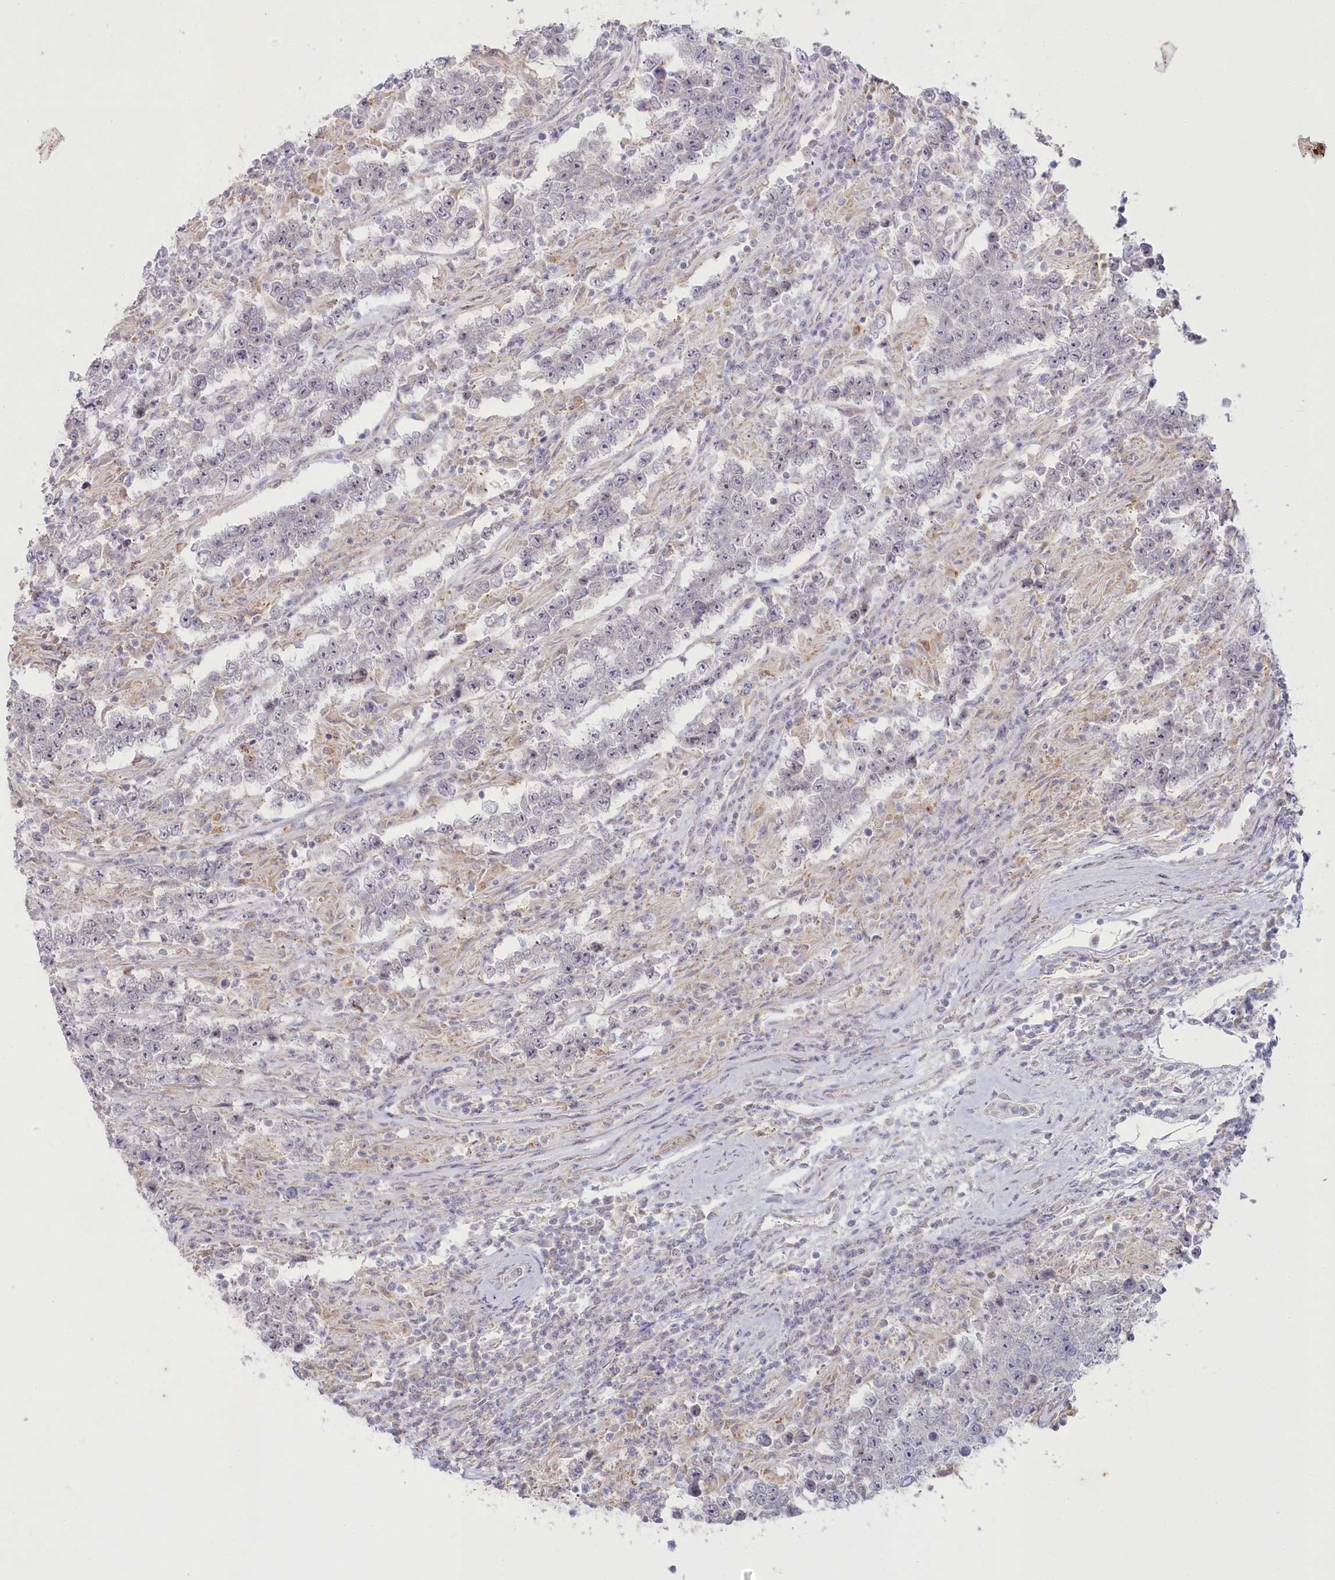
{"staining": {"intensity": "negative", "quantity": "none", "location": "none"}, "tissue": "testis cancer", "cell_type": "Tumor cells", "image_type": "cancer", "snomed": [{"axis": "morphology", "description": "Normal tissue, NOS"}, {"axis": "morphology", "description": "Urothelial carcinoma, High grade"}, {"axis": "morphology", "description": "Seminoma, NOS"}, {"axis": "morphology", "description": "Carcinoma, Embryonal, NOS"}, {"axis": "topography", "description": "Urinary bladder"}, {"axis": "topography", "description": "Testis"}], "caption": "This is an immunohistochemistry micrograph of urothelial carcinoma (high-grade) (testis). There is no positivity in tumor cells.", "gene": "MTG1", "patient": {"sex": "male", "age": 41}}